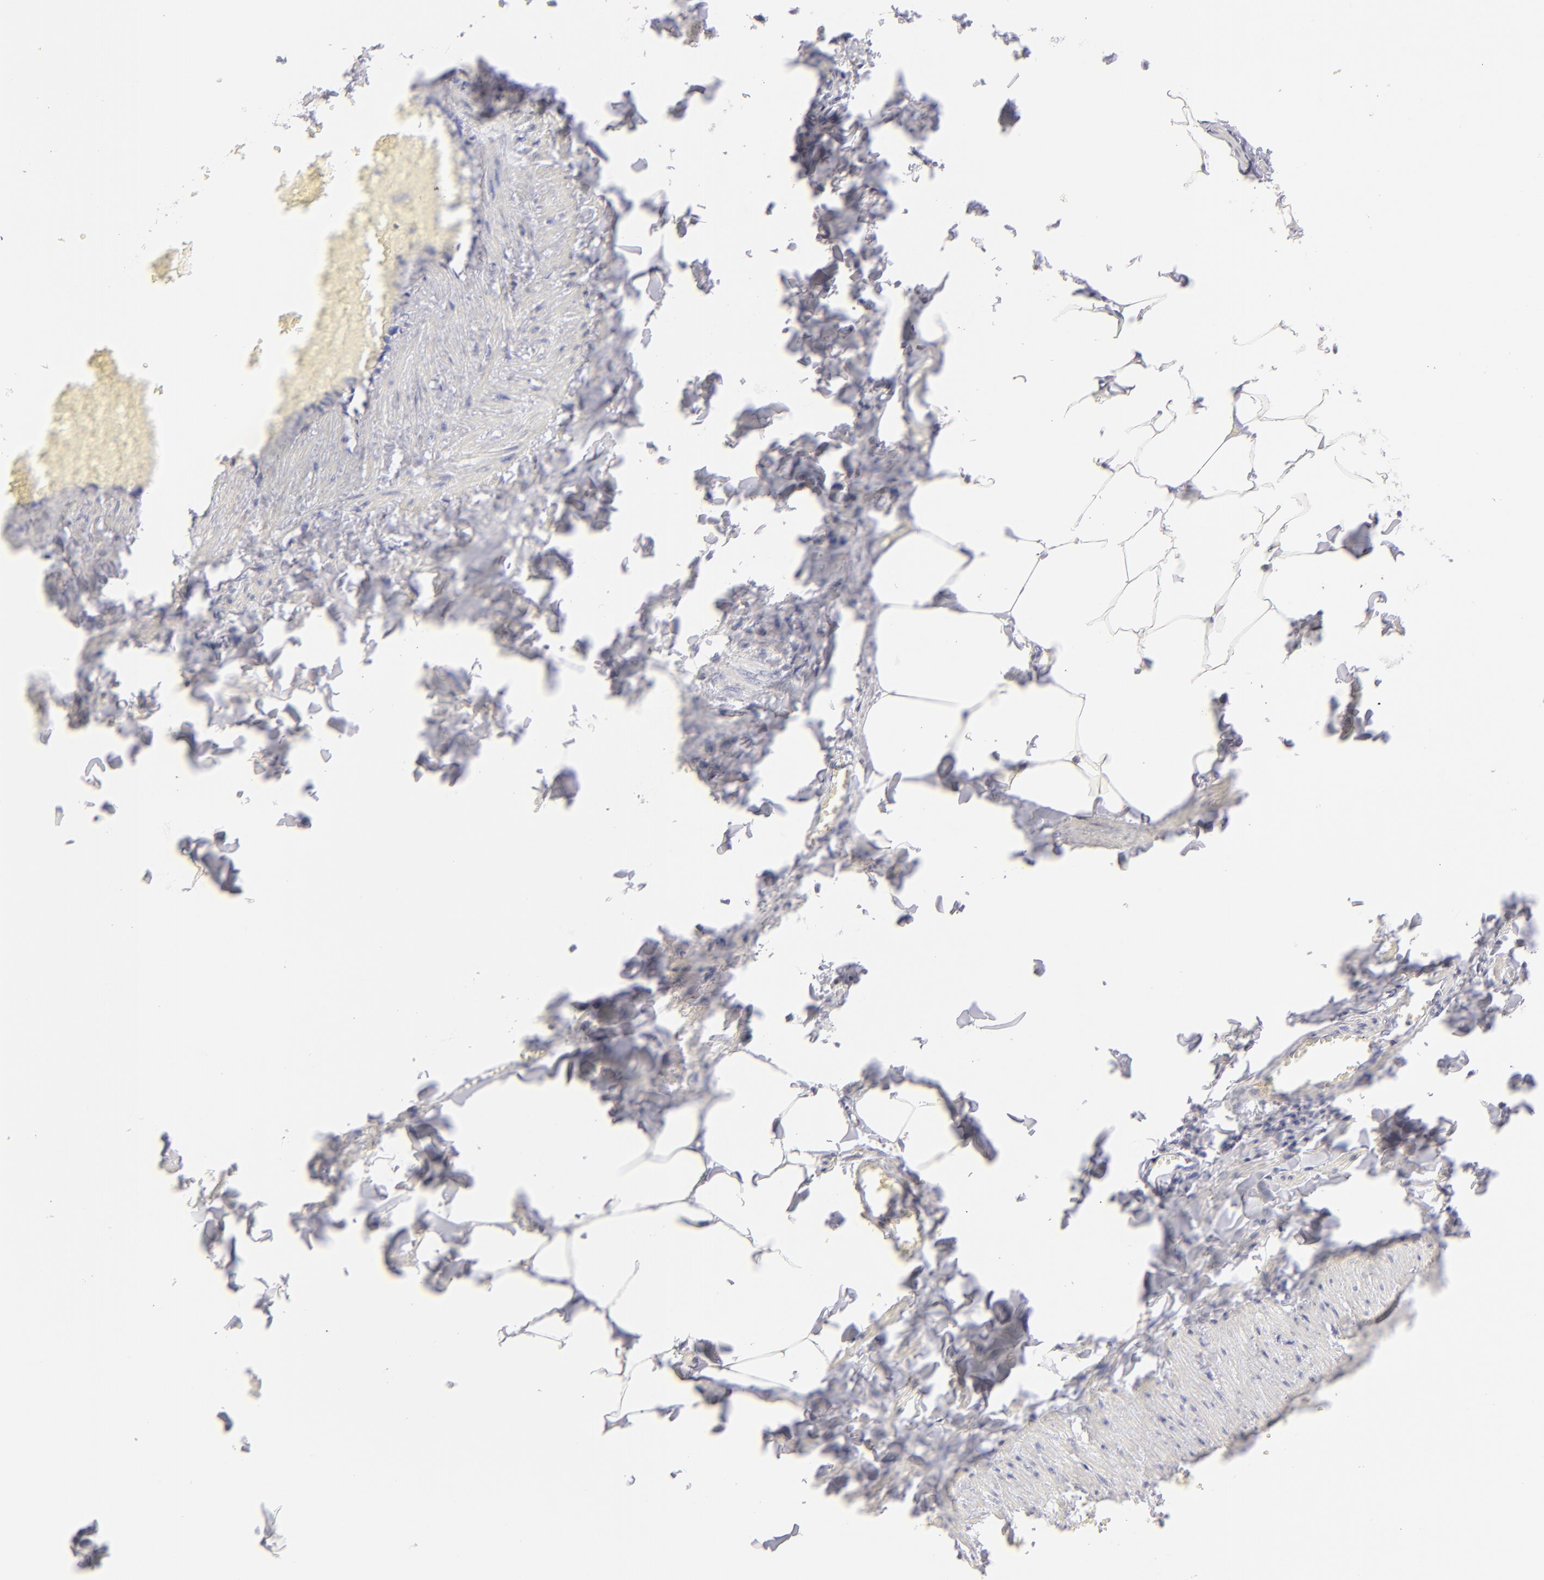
{"staining": {"intensity": "negative", "quantity": "none", "location": "none"}, "tissue": "adipose tissue", "cell_type": "Adipocytes", "image_type": "normal", "snomed": [{"axis": "morphology", "description": "Normal tissue, NOS"}, {"axis": "topography", "description": "Vascular tissue"}], "caption": "The immunohistochemistry photomicrograph has no significant expression in adipocytes of adipose tissue. The staining was performed using DAB (3,3'-diaminobenzidine) to visualize the protein expression in brown, while the nuclei were stained in blue with hematoxylin (Magnification: 20x).", "gene": "FCER2", "patient": {"sex": "male", "age": 41}}